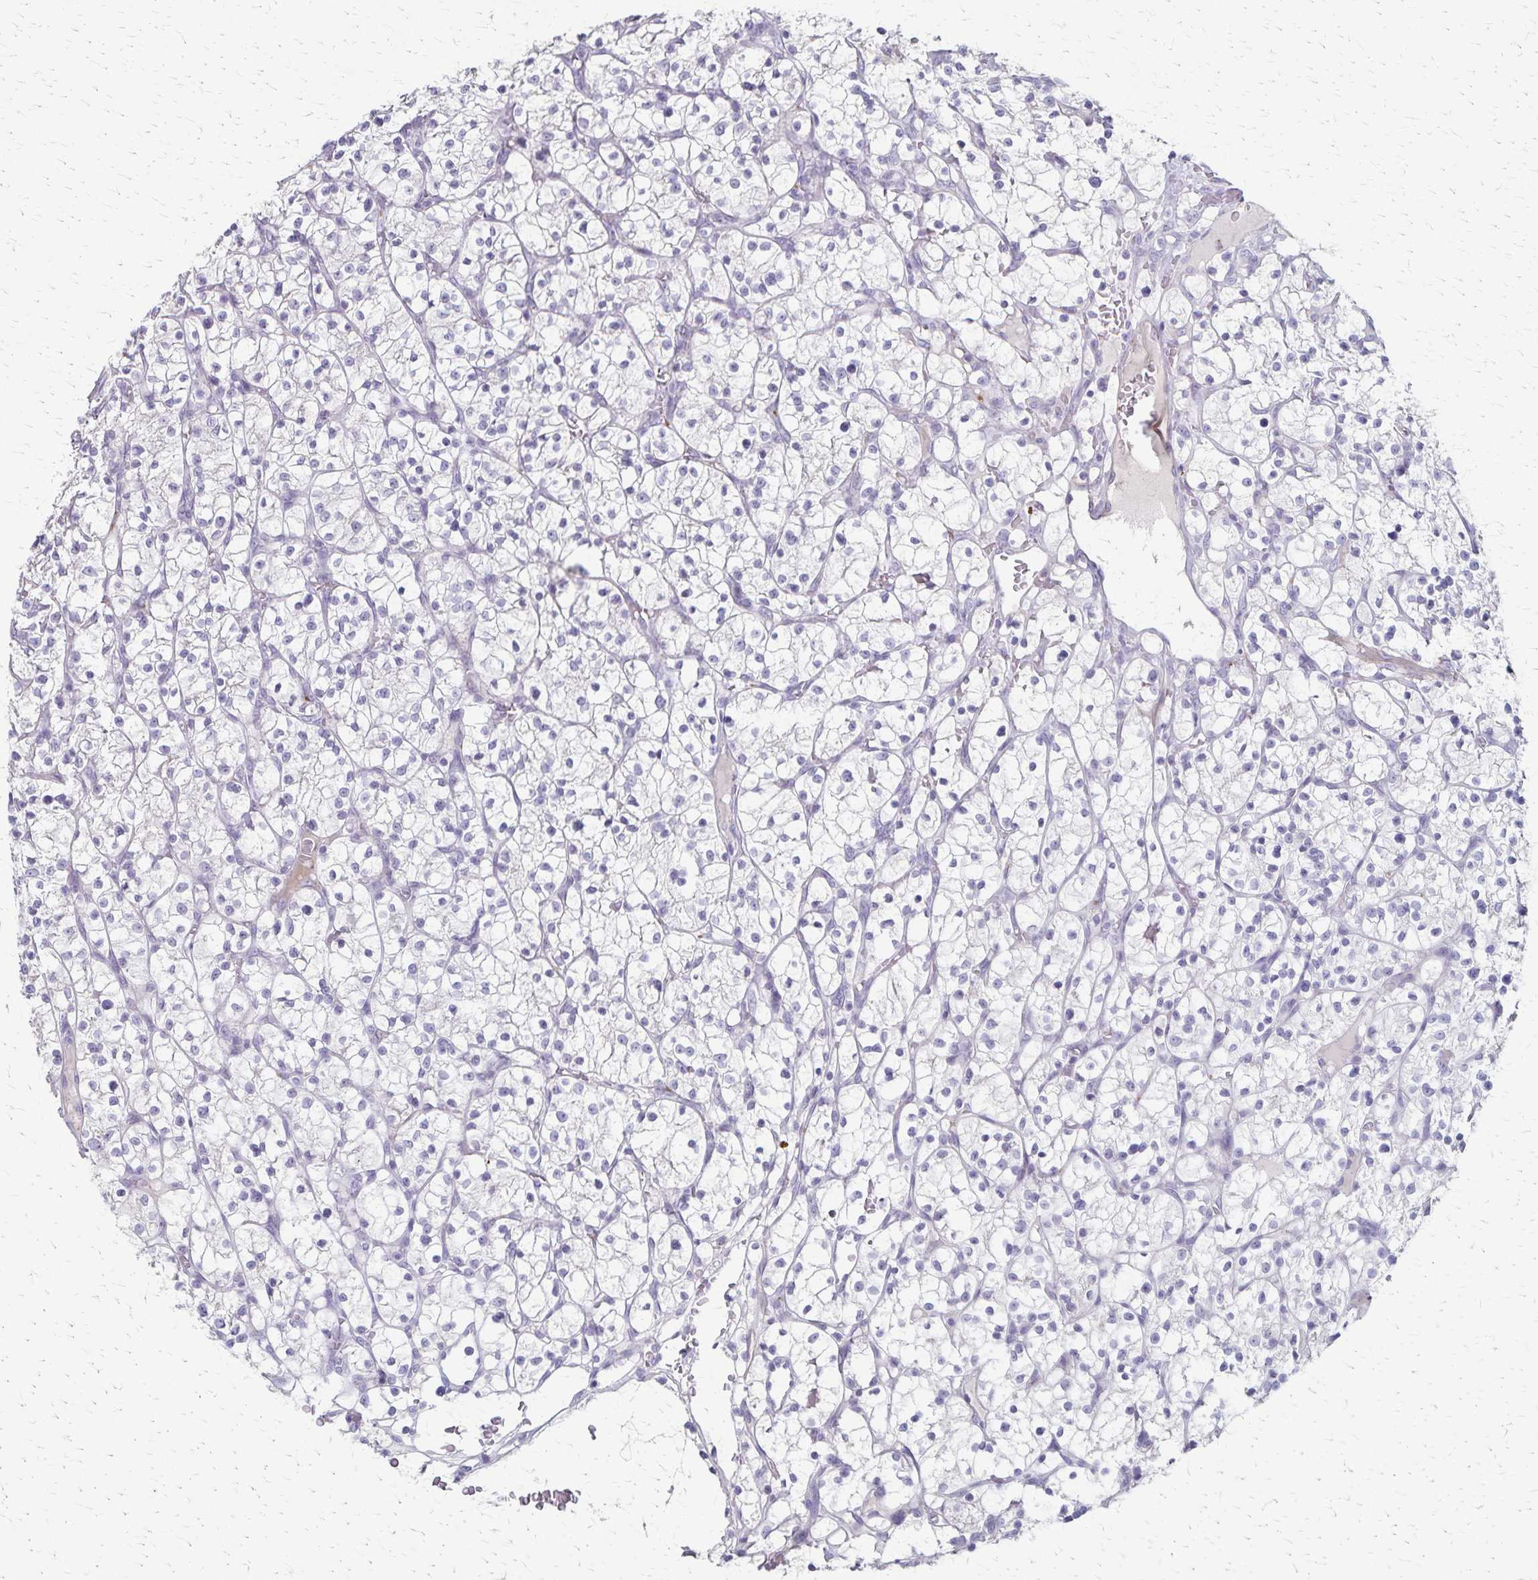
{"staining": {"intensity": "negative", "quantity": "none", "location": "none"}, "tissue": "renal cancer", "cell_type": "Tumor cells", "image_type": "cancer", "snomed": [{"axis": "morphology", "description": "Adenocarcinoma, NOS"}, {"axis": "topography", "description": "Kidney"}], "caption": "Tumor cells are negative for brown protein staining in renal adenocarcinoma.", "gene": "RASL10B", "patient": {"sex": "female", "age": 64}}